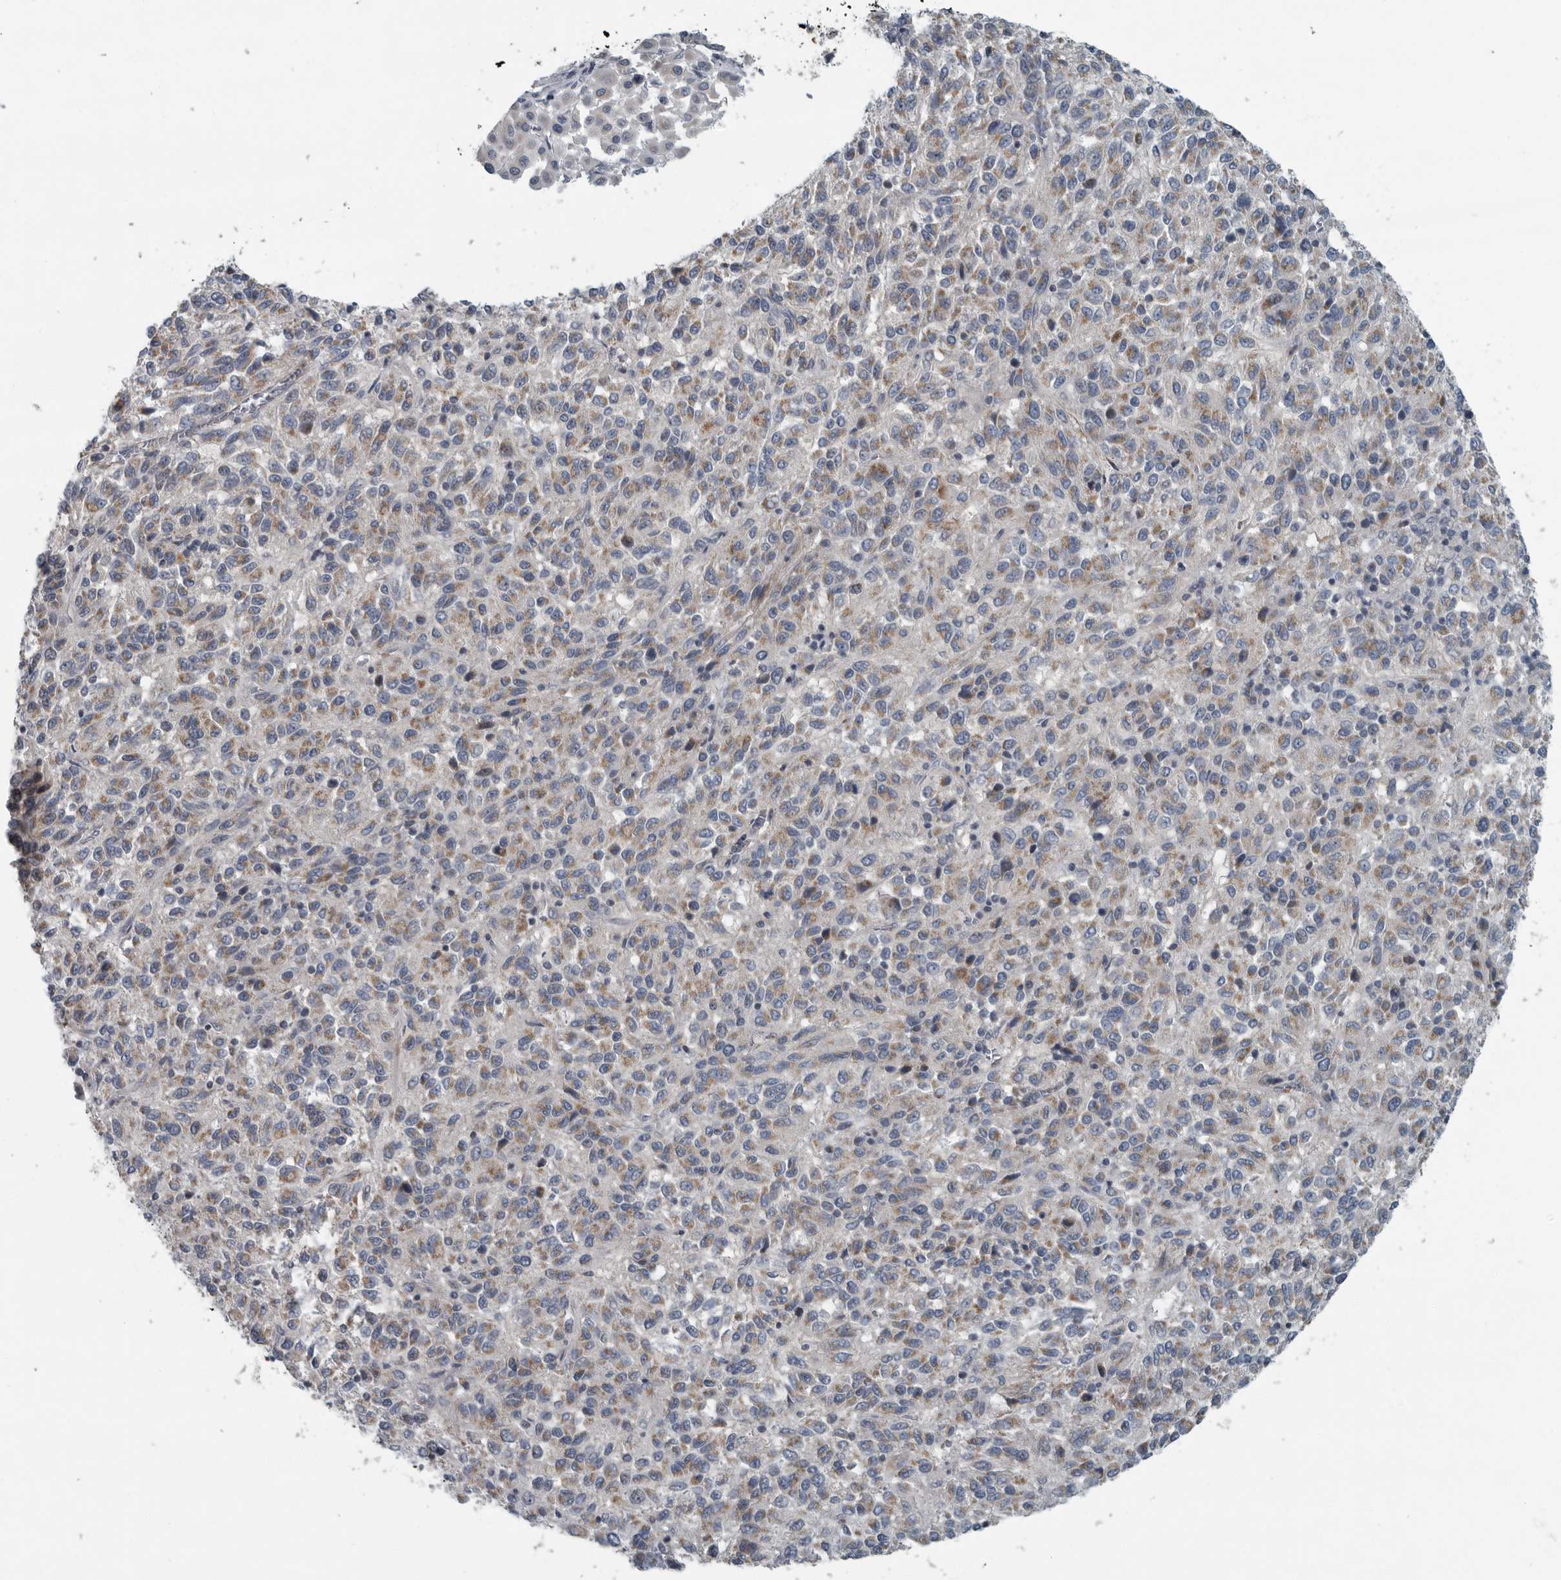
{"staining": {"intensity": "negative", "quantity": "none", "location": "none"}, "tissue": "melanoma", "cell_type": "Tumor cells", "image_type": "cancer", "snomed": [{"axis": "morphology", "description": "Malignant melanoma, Metastatic site"}, {"axis": "topography", "description": "Lung"}], "caption": "This is a histopathology image of IHC staining of melanoma, which shows no expression in tumor cells.", "gene": "MPP3", "patient": {"sex": "male", "age": 64}}